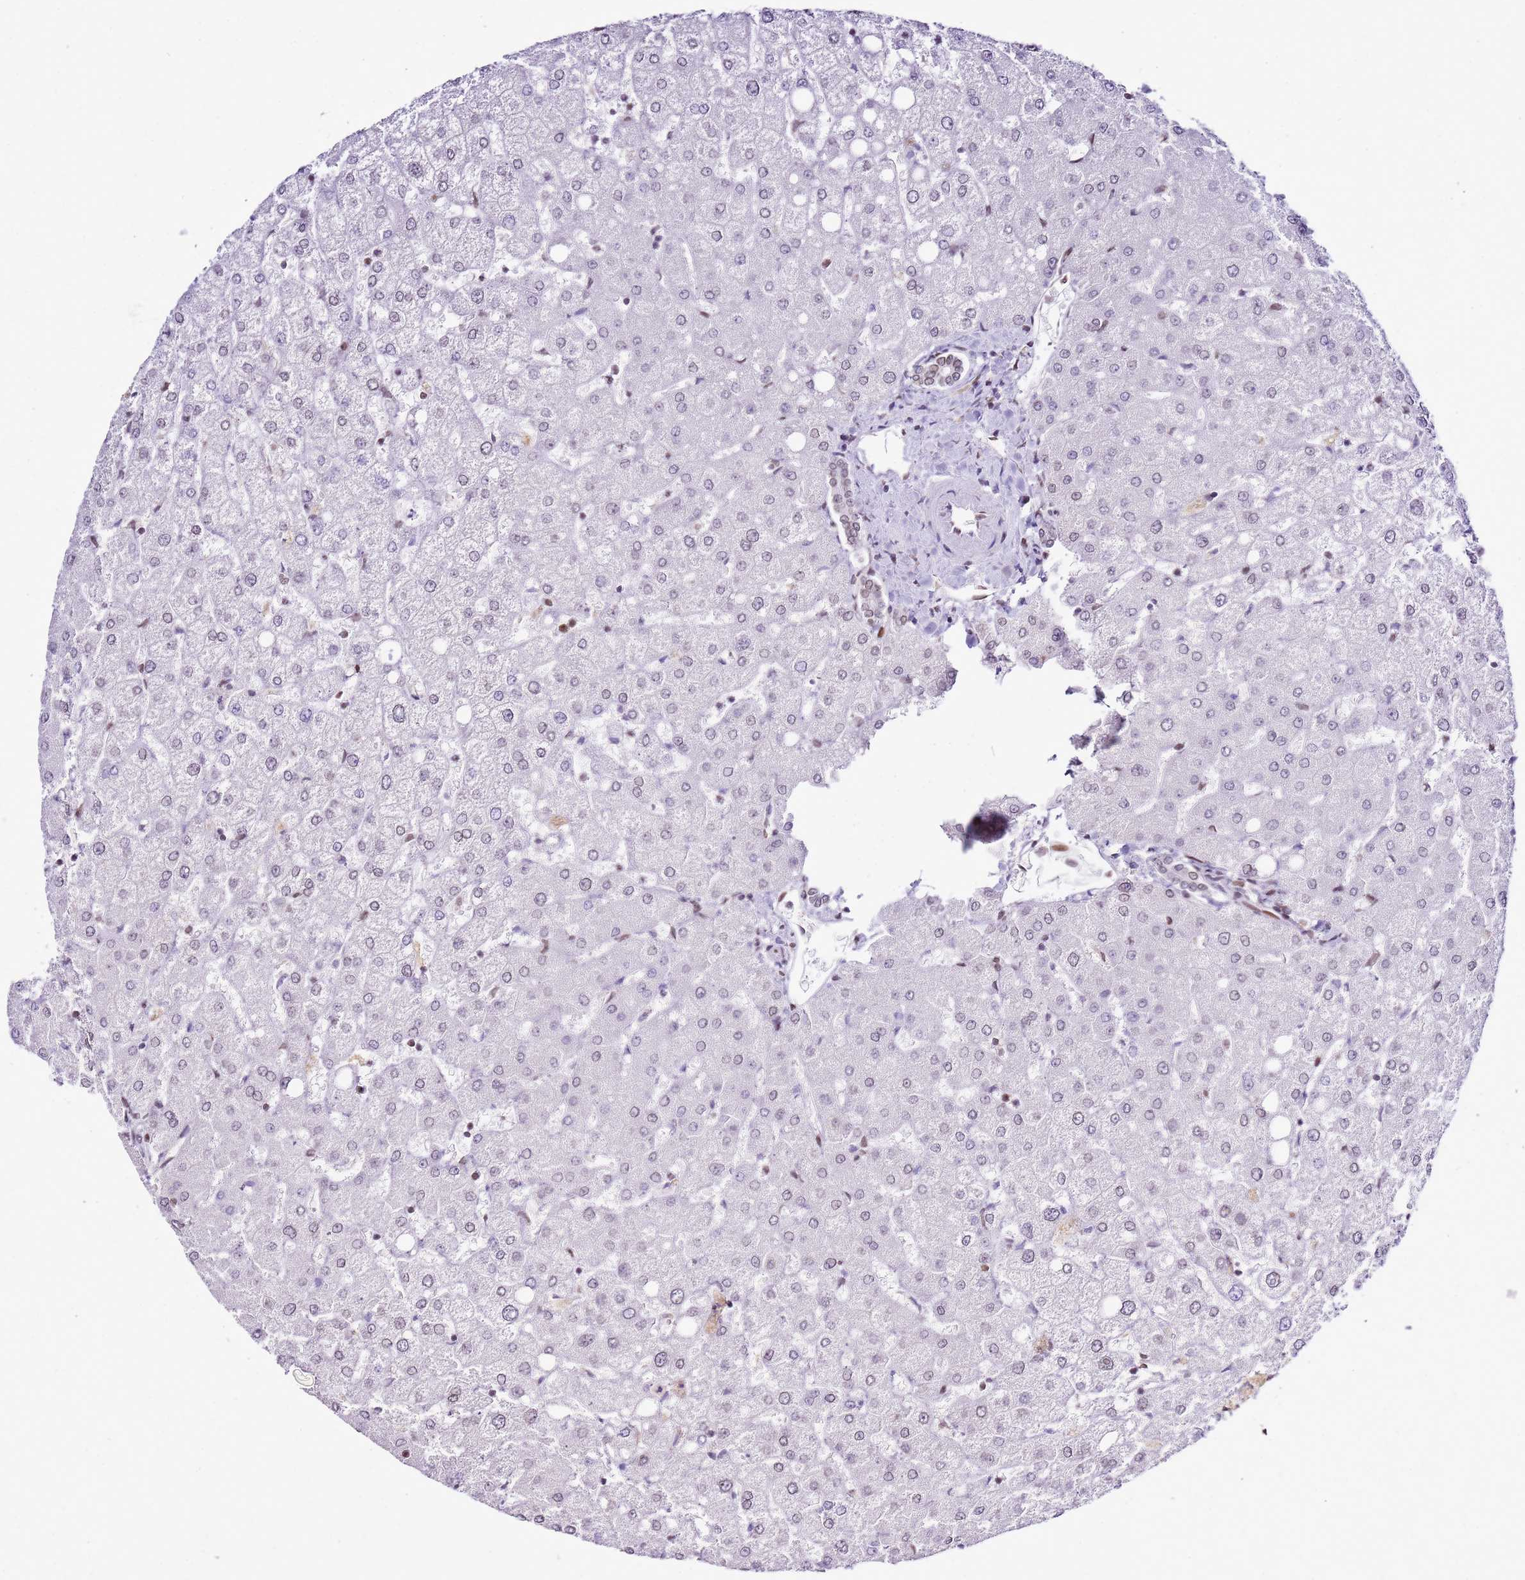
{"staining": {"intensity": "weak", "quantity": ">75%", "location": "cytoplasmic/membranous,nuclear"}, "tissue": "liver", "cell_type": "Cholangiocytes", "image_type": "normal", "snomed": [{"axis": "morphology", "description": "Normal tissue, NOS"}, {"axis": "topography", "description": "Liver"}], "caption": "This micrograph exhibits IHC staining of benign liver, with low weak cytoplasmic/membranous,nuclear expression in approximately >75% of cholangiocytes.", "gene": "POU6F1", "patient": {"sex": "female", "age": 54}}